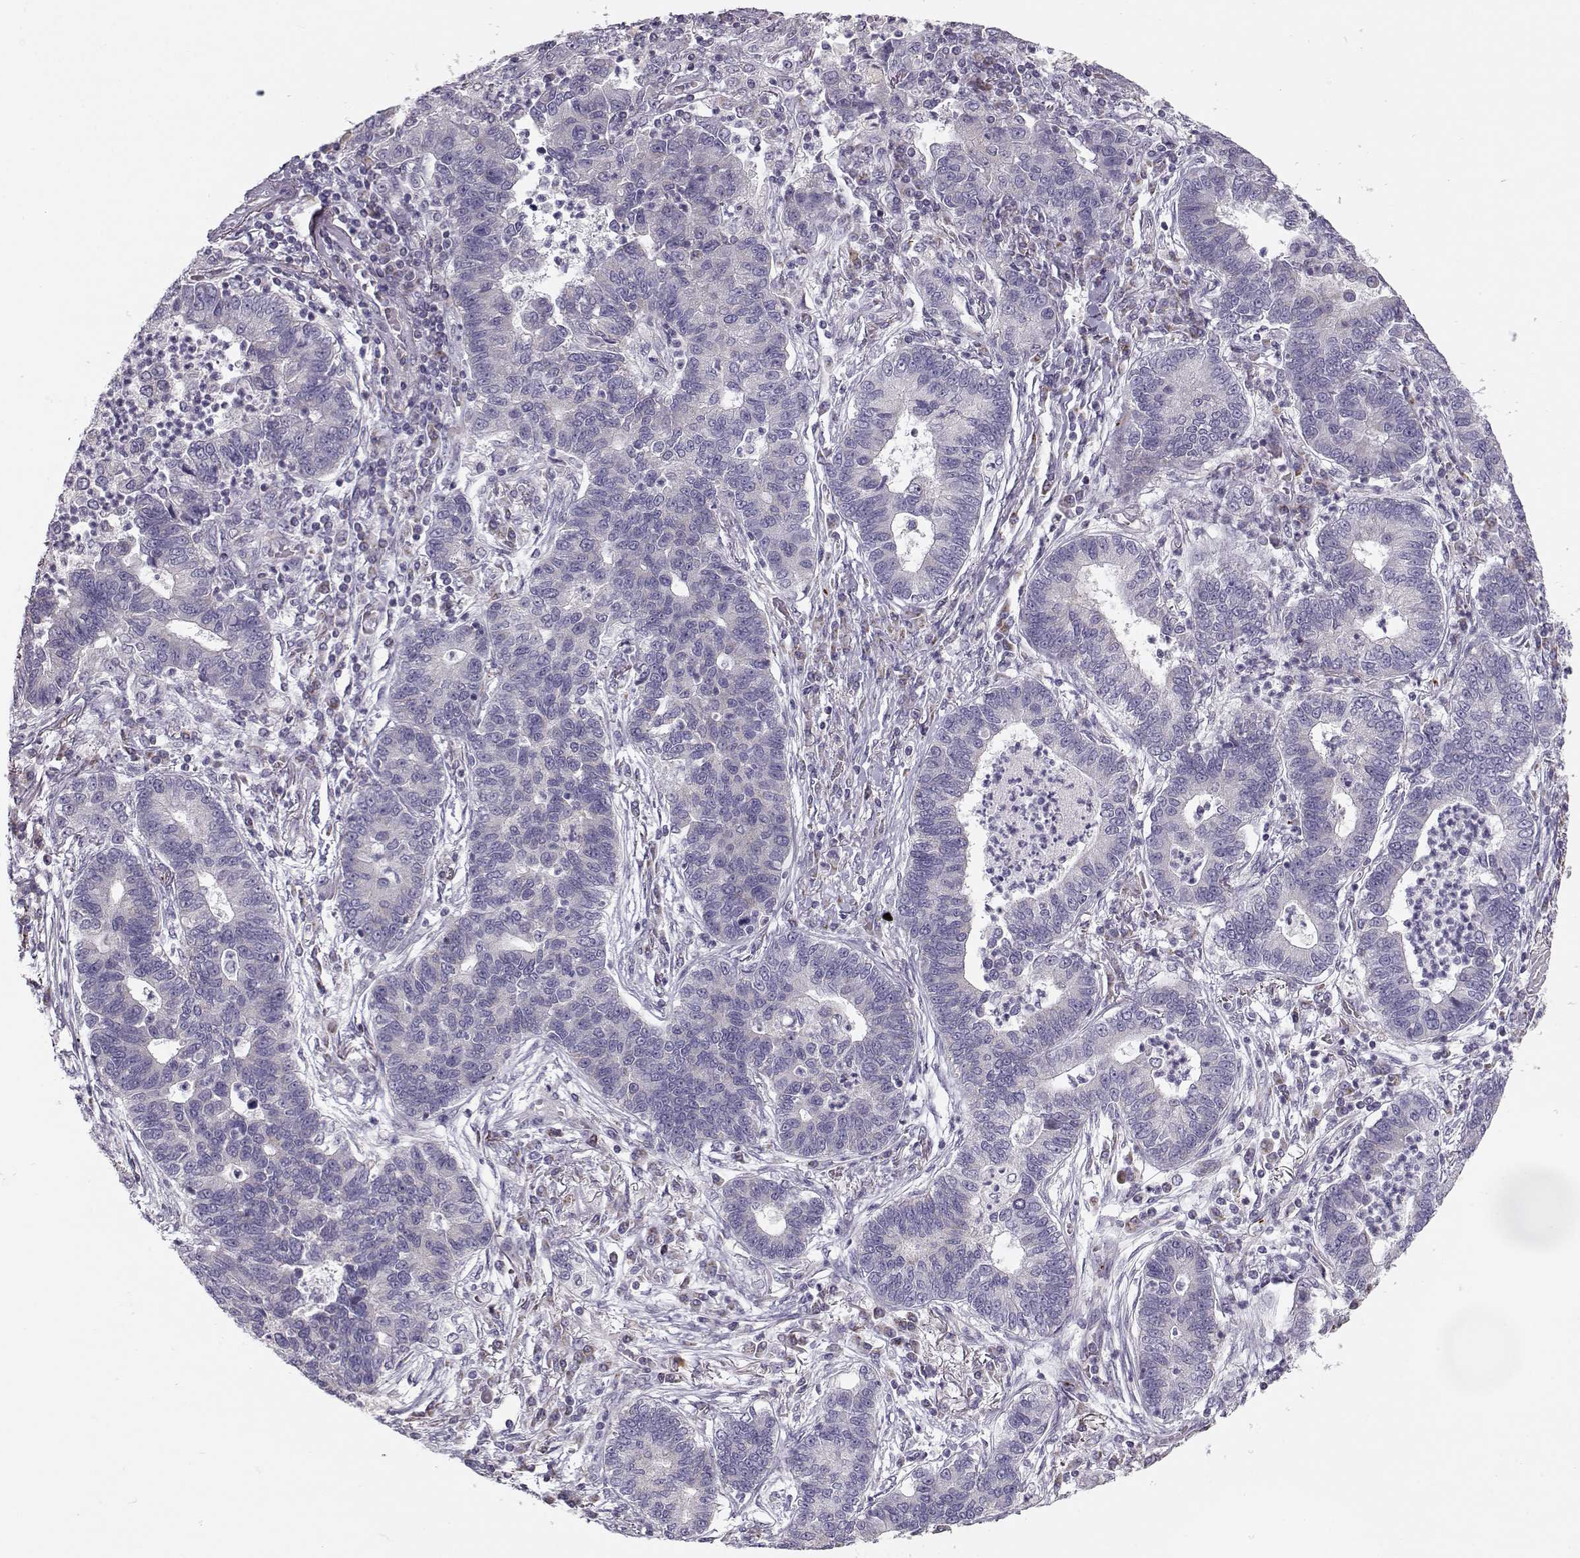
{"staining": {"intensity": "negative", "quantity": "none", "location": "none"}, "tissue": "lung cancer", "cell_type": "Tumor cells", "image_type": "cancer", "snomed": [{"axis": "morphology", "description": "Adenocarcinoma, NOS"}, {"axis": "topography", "description": "Lung"}], "caption": "Human lung adenocarcinoma stained for a protein using IHC demonstrates no positivity in tumor cells.", "gene": "KLF17", "patient": {"sex": "female", "age": 57}}